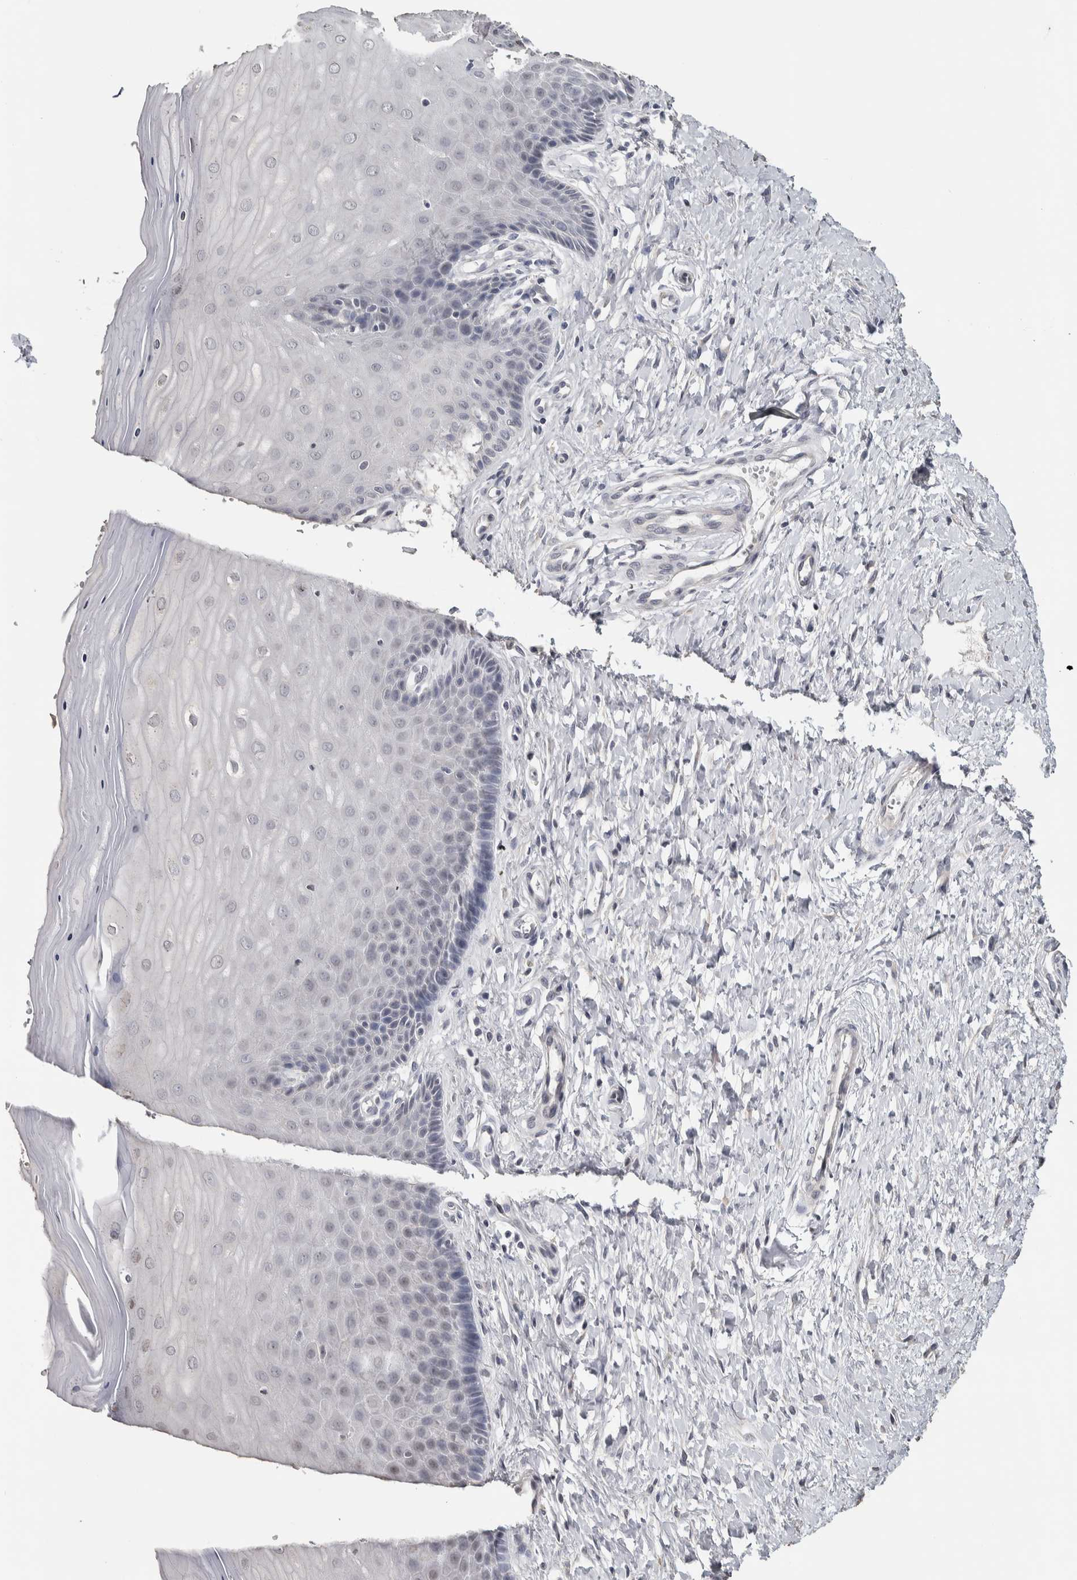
{"staining": {"intensity": "negative", "quantity": "none", "location": "none"}, "tissue": "cervix", "cell_type": "Glandular cells", "image_type": "normal", "snomed": [{"axis": "morphology", "description": "Normal tissue, NOS"}, {"axis": "topography", "description": "Cervix"}], "caption": "Cervix was stained to show a protein in brown. There is no significant positivity in glandular cells. The staining is performed using DAB (3,3'-diaminobenzidine) brown chromogen with nuclei counter-stained in using hematoxylin.", "gene": "NECAB1", "patient": {"sex": "female", "age": 55}}